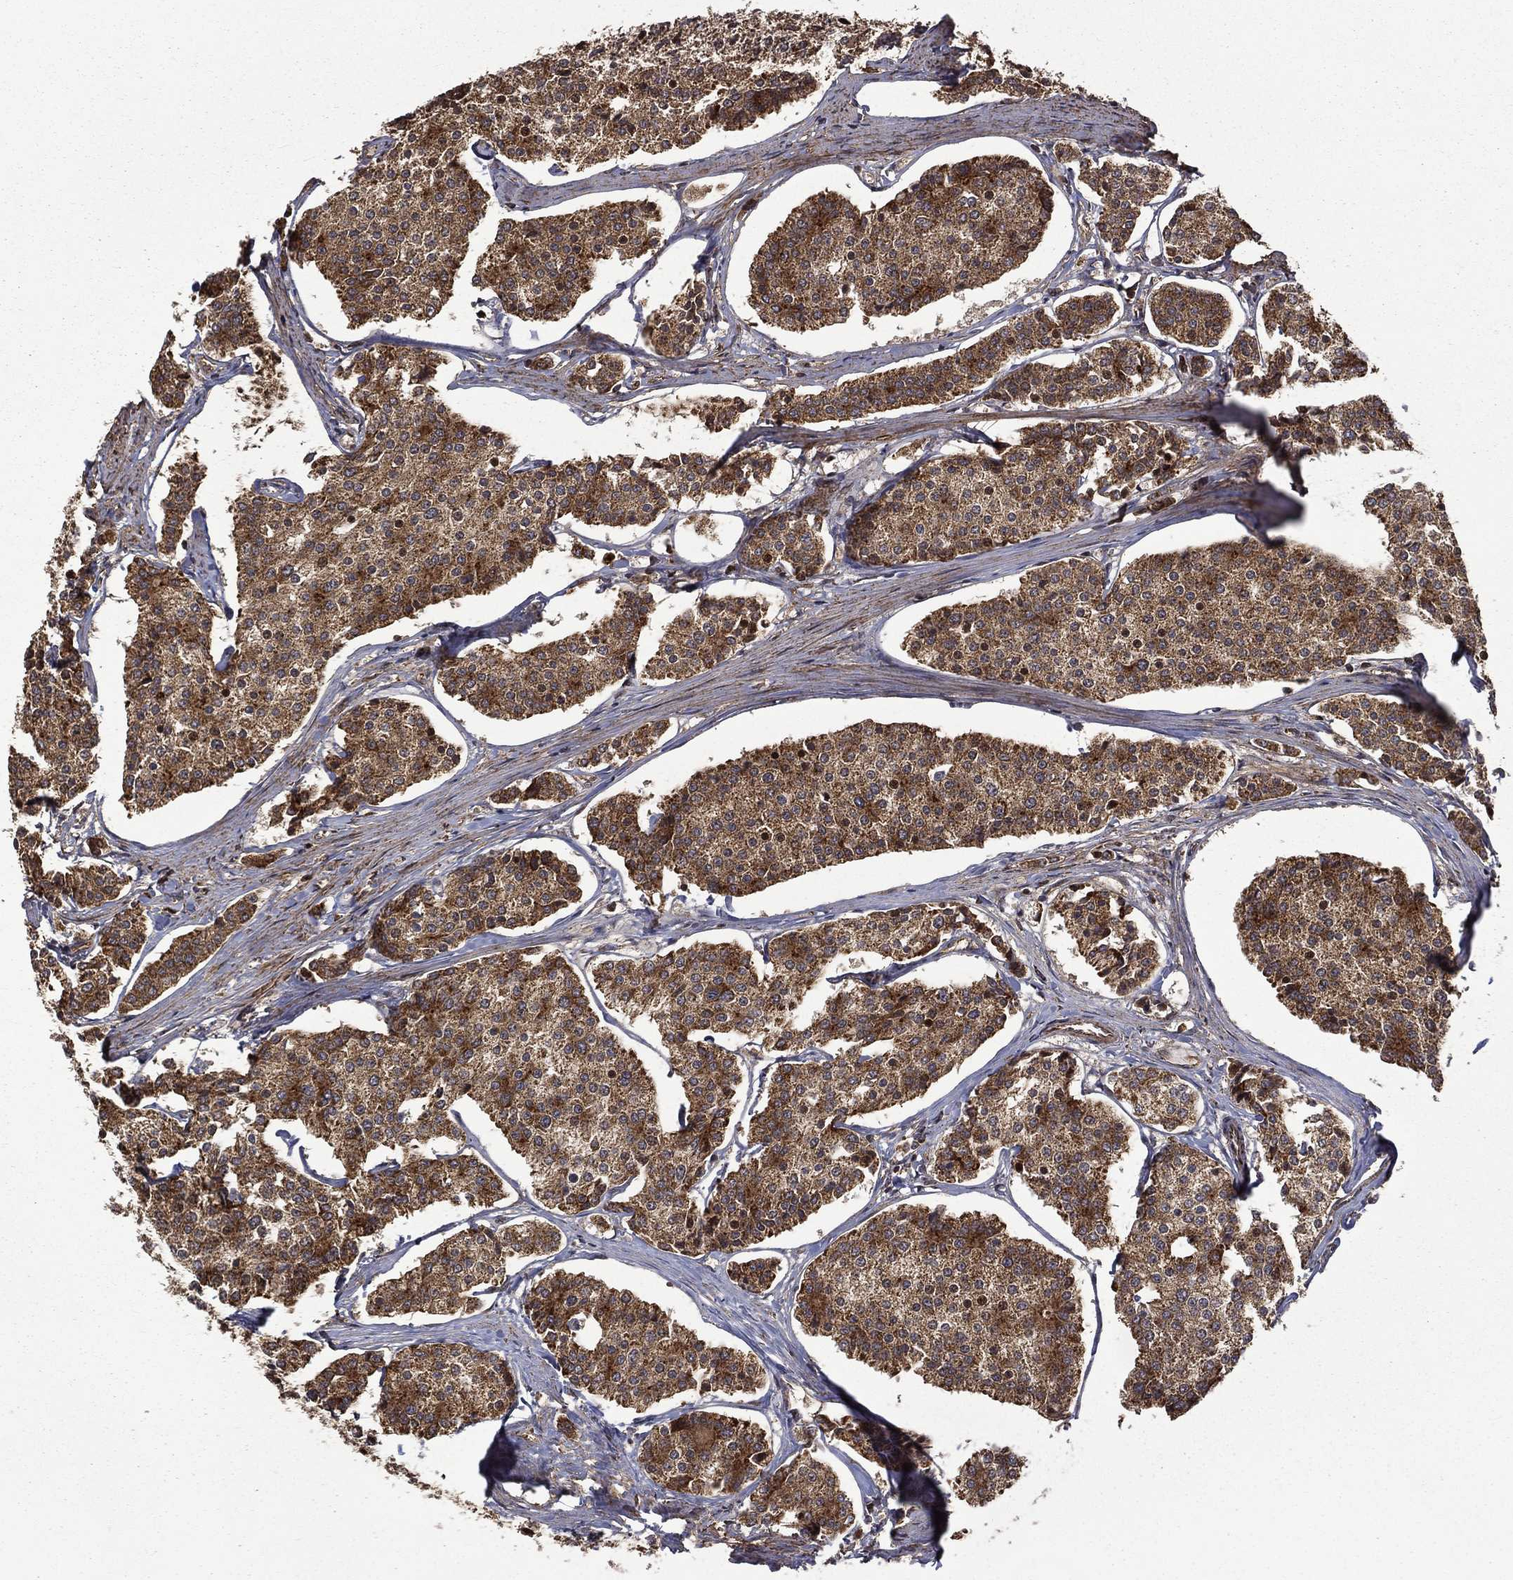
{"staining": {"intensity": "strong", "quantity": ">75%", "location": "cytoplasmic/membranous"}, "tissue": "carcinoid", "cell_type": "Tumor cells", "image_type": "cancer", "snomed": [{"axis": "morphology", "description": "Carcinoid, malignant, NOS"}, {"axis": "topography", "description": "Small intestine"}], "caption": "IHC (DAB (3,3'-diaminobenzidine)) staining of human malignant carcinoid displays strong cytoplasmic/membranous protein positivity in approximately >75% of tumor cells.", "gene": "GIMAP6", "patient": {"sex": "female", "age": 65}}